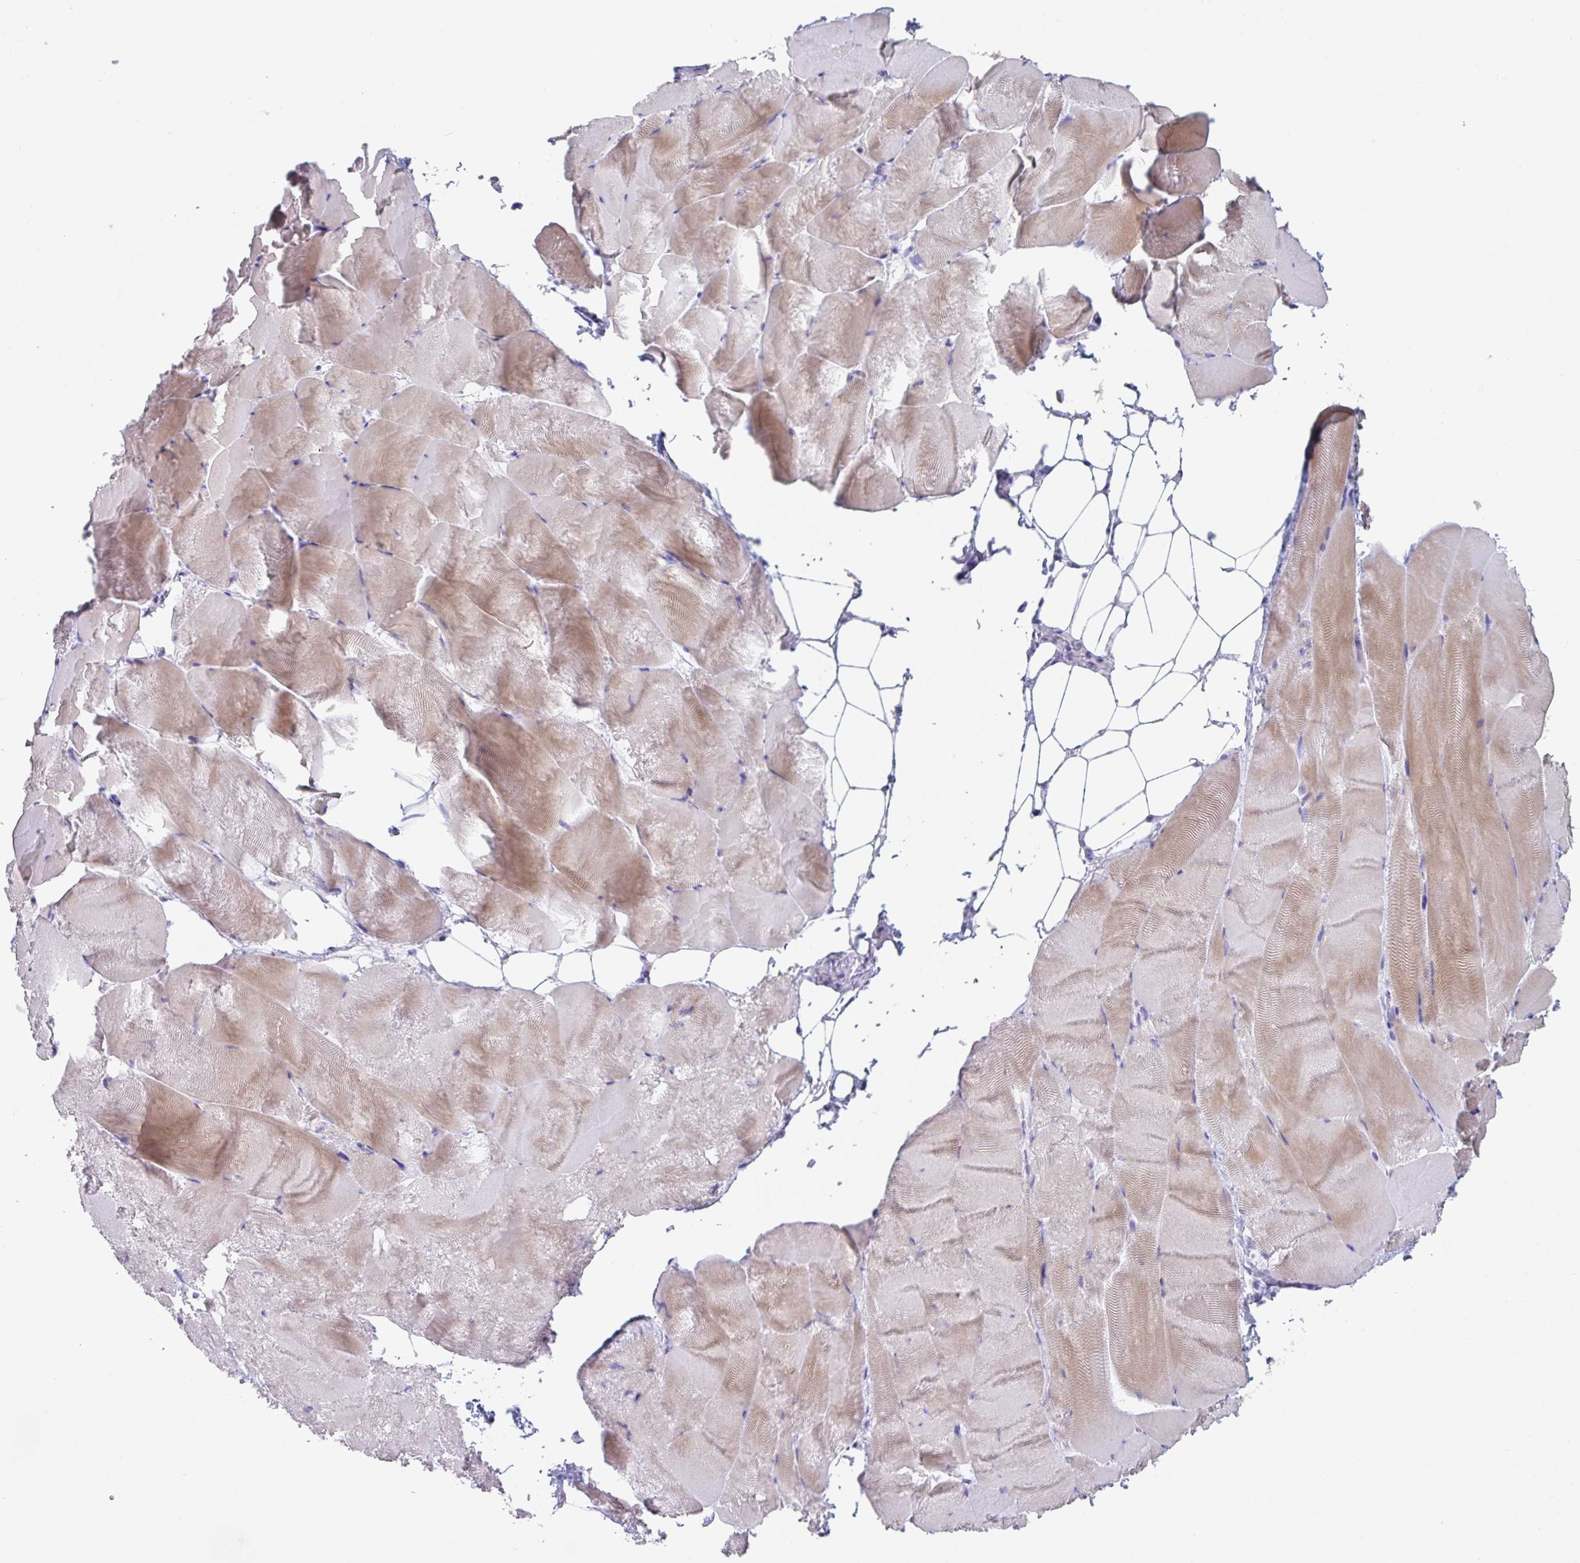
{"staining": {"intensity": "moderate", "quantity": "25%-75%", "location": "cytoplasmic/membranous"}, "tissue": "skeletal muscle", "cell_type": "Myocytes", "image_type": "normal", "snomed": [{"axis": "morphology", "description": "Normal tissue, NOS"}, {"axis": "topography", "description": "Skeletal muscle"}], "caption": "This image reveals benign skeletal muscle stained with IHC to label a protein in brown. The cytoplasmic/membranous of myocytes show moderate positivity for the protein. Nuclei are counter-stained blue.", "gene": "SLC44A4", "patient": {"sex": "female", "age": 64}}